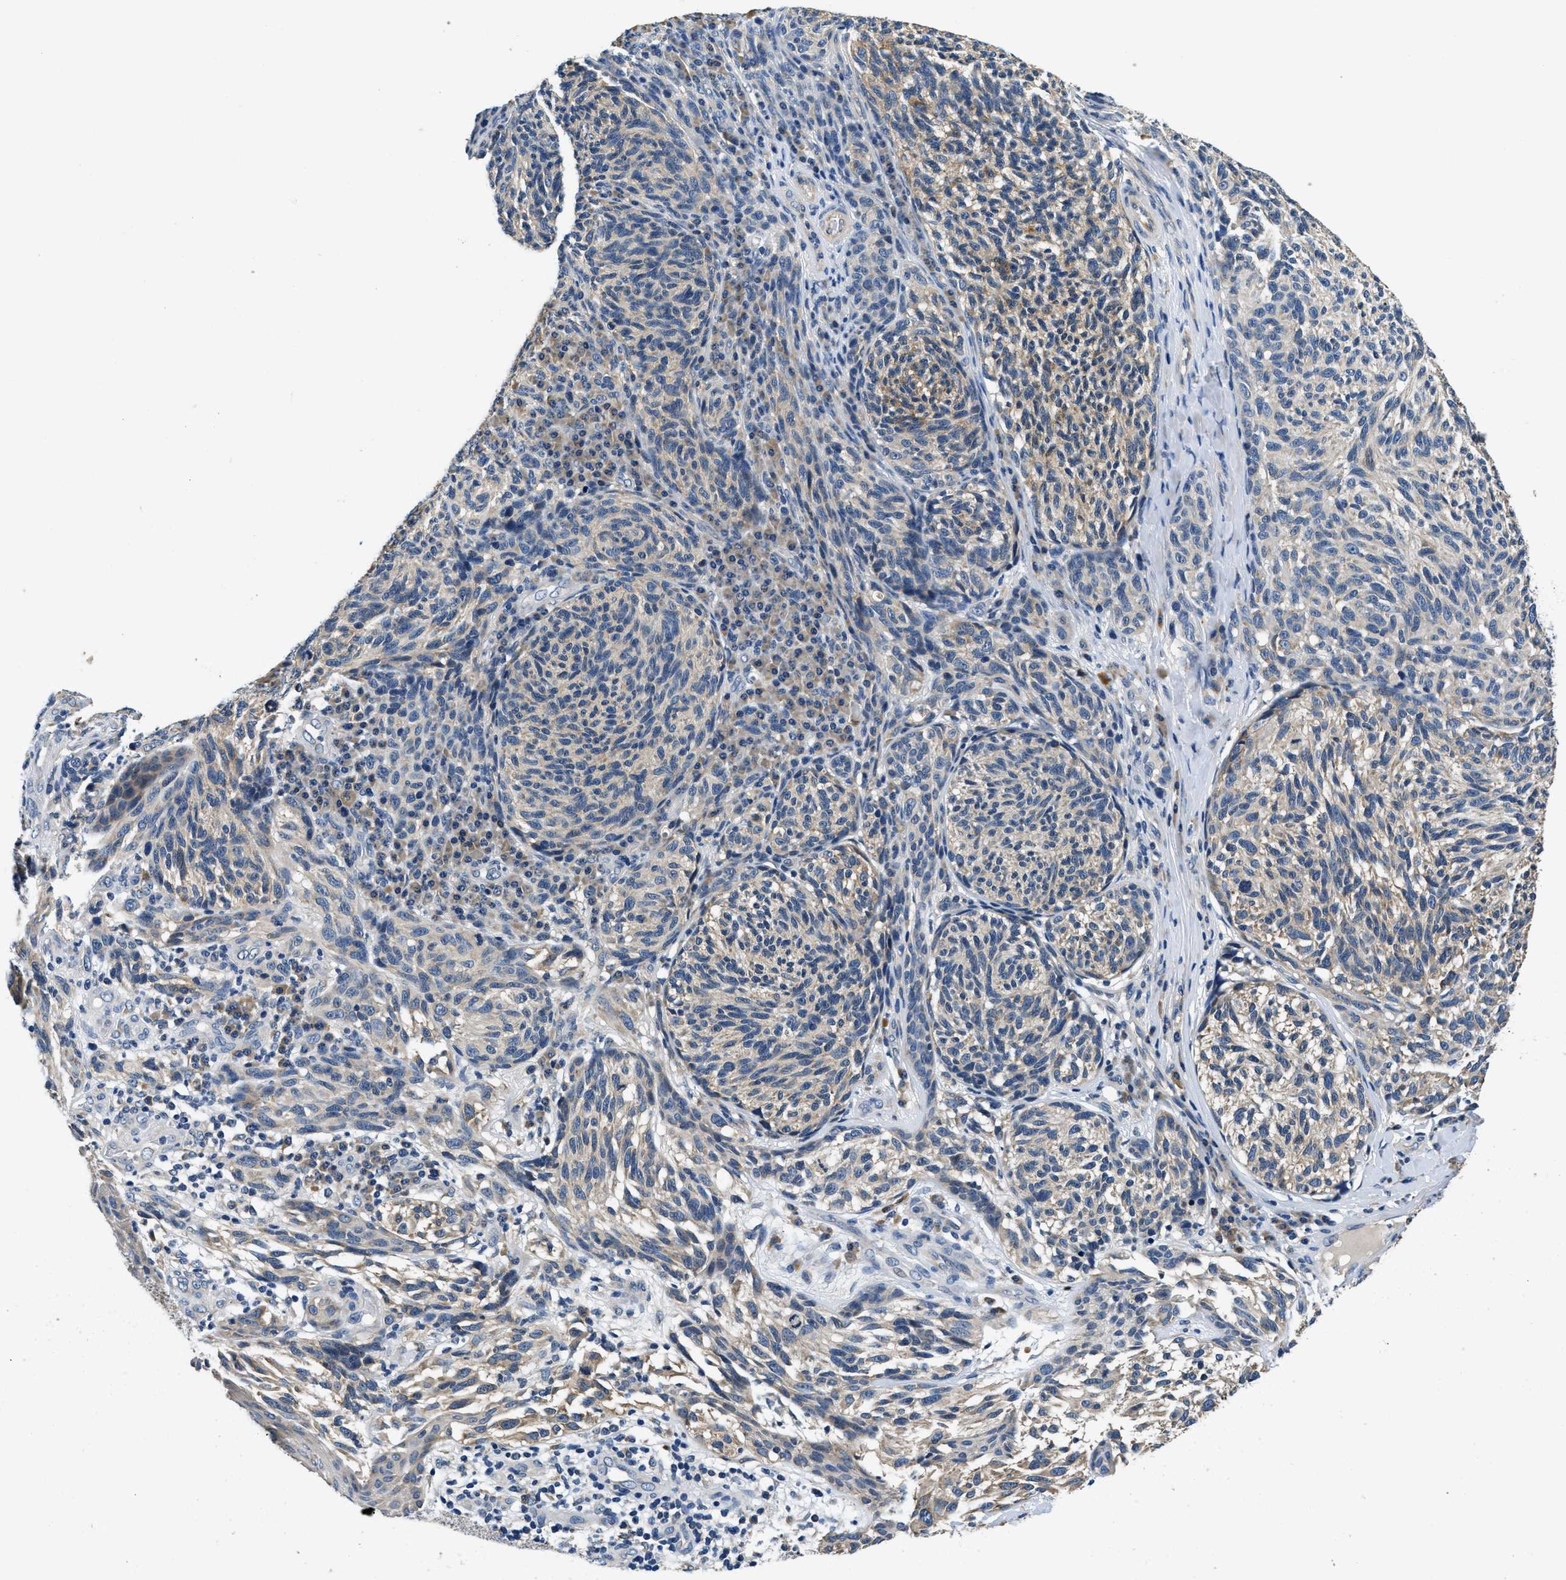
{"staining": {"intensity": "weak", "quantity": "<25%", "location": "cytoplasmic/membranous"}, "tissue": "melanoma", "cell_type": "Tumor cells", "image_type": "cancer", "snomed": [{"axis": "morphology", "description": "Malignant melanoma, NOS"}, {"axis": "topography", "description": "Skin"}], "caption": "This is an immunohistochemistry photomicrograph of human melanoma. There is no staining in tumor cells.", "gene": "ALDH3A2", "patient": {"sex": "female", "age": 73}}